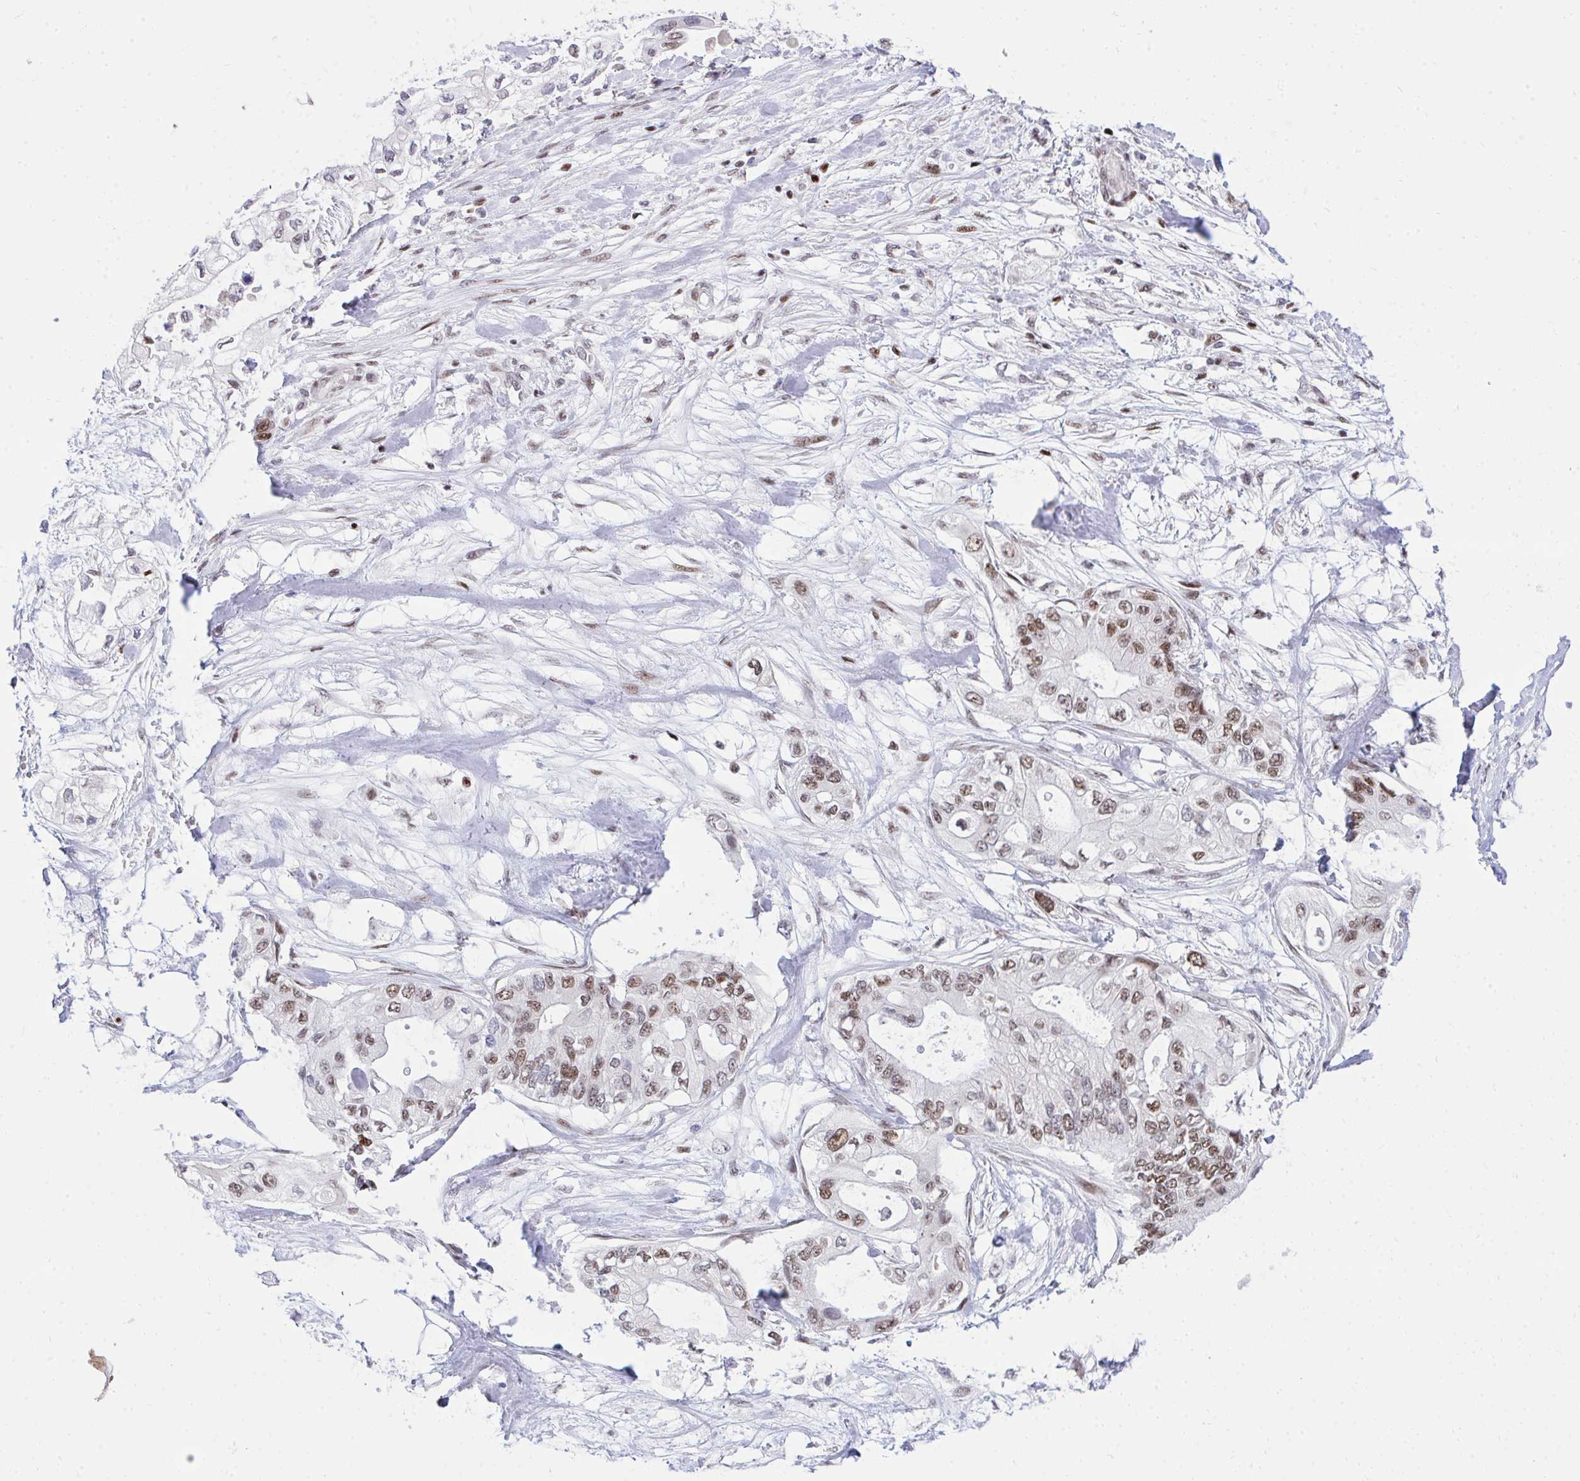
{"staining": {"intensity": "moderate", "quantity": "25%-75%", "location": "nuclear"}, "tissue": "pancreatic cancer", "cell_type": "Tumor cells", "image_type": "cancer", "snomed": [{"axis": "morphology", "description": "Adenocarcinoma, NOS"}, {"axis": "topography", "description": "Pancreas"}], "caption": "Immunohistochemistry (DAB (3,3'-diaminobenzidine)) staining of adenocarcinoma (pancreatic) reveals moderate nuclear protein positivity in about 25%-75% of tumor cells.", "gene": "C14orf39", "patient": {"sex": "female", "age": 63}}